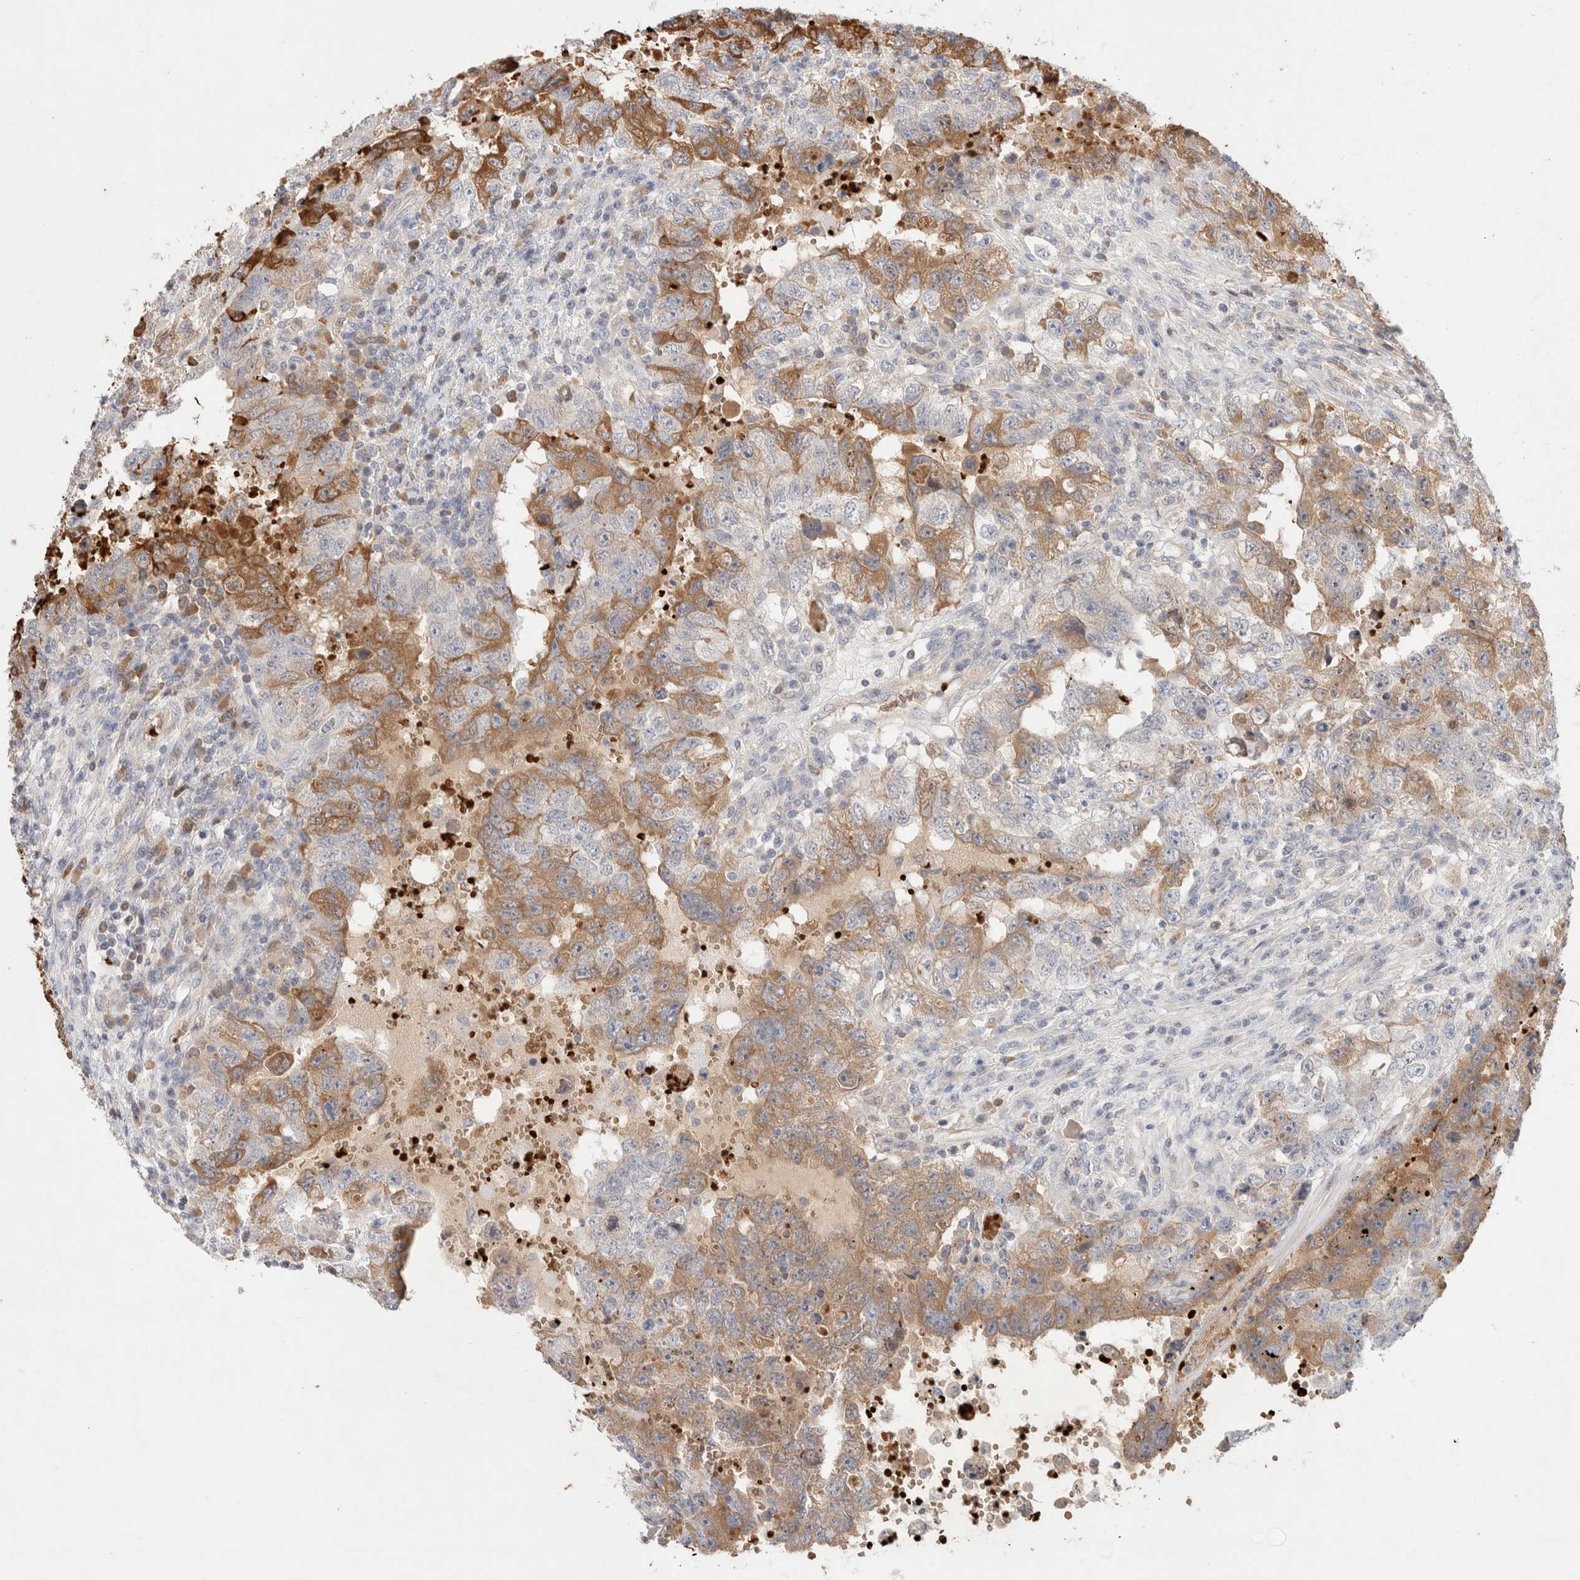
{"staining": {"intensity": "moderate", "quantity": "25%-75%", "location": "cytoplasmic/membranous"}, "tissue": "testis cancer", "cell_type": "Tumor cells", "image_type": "cancer", "snomed": [{"axis": "morphology", "description": "Carcinoma, Embryonal, NOS"}, {"axis": "topography", "description": "Testis"}], "caption": "About 25%-75% of tumor cells in testis cancer (embryonal carcinoma) show moderate cytoplasmic/membranous protein expression as visualized by brown immunohistochemical staining.", "gene": "MST1", "patient": {"sex": "male", "age": 26}}